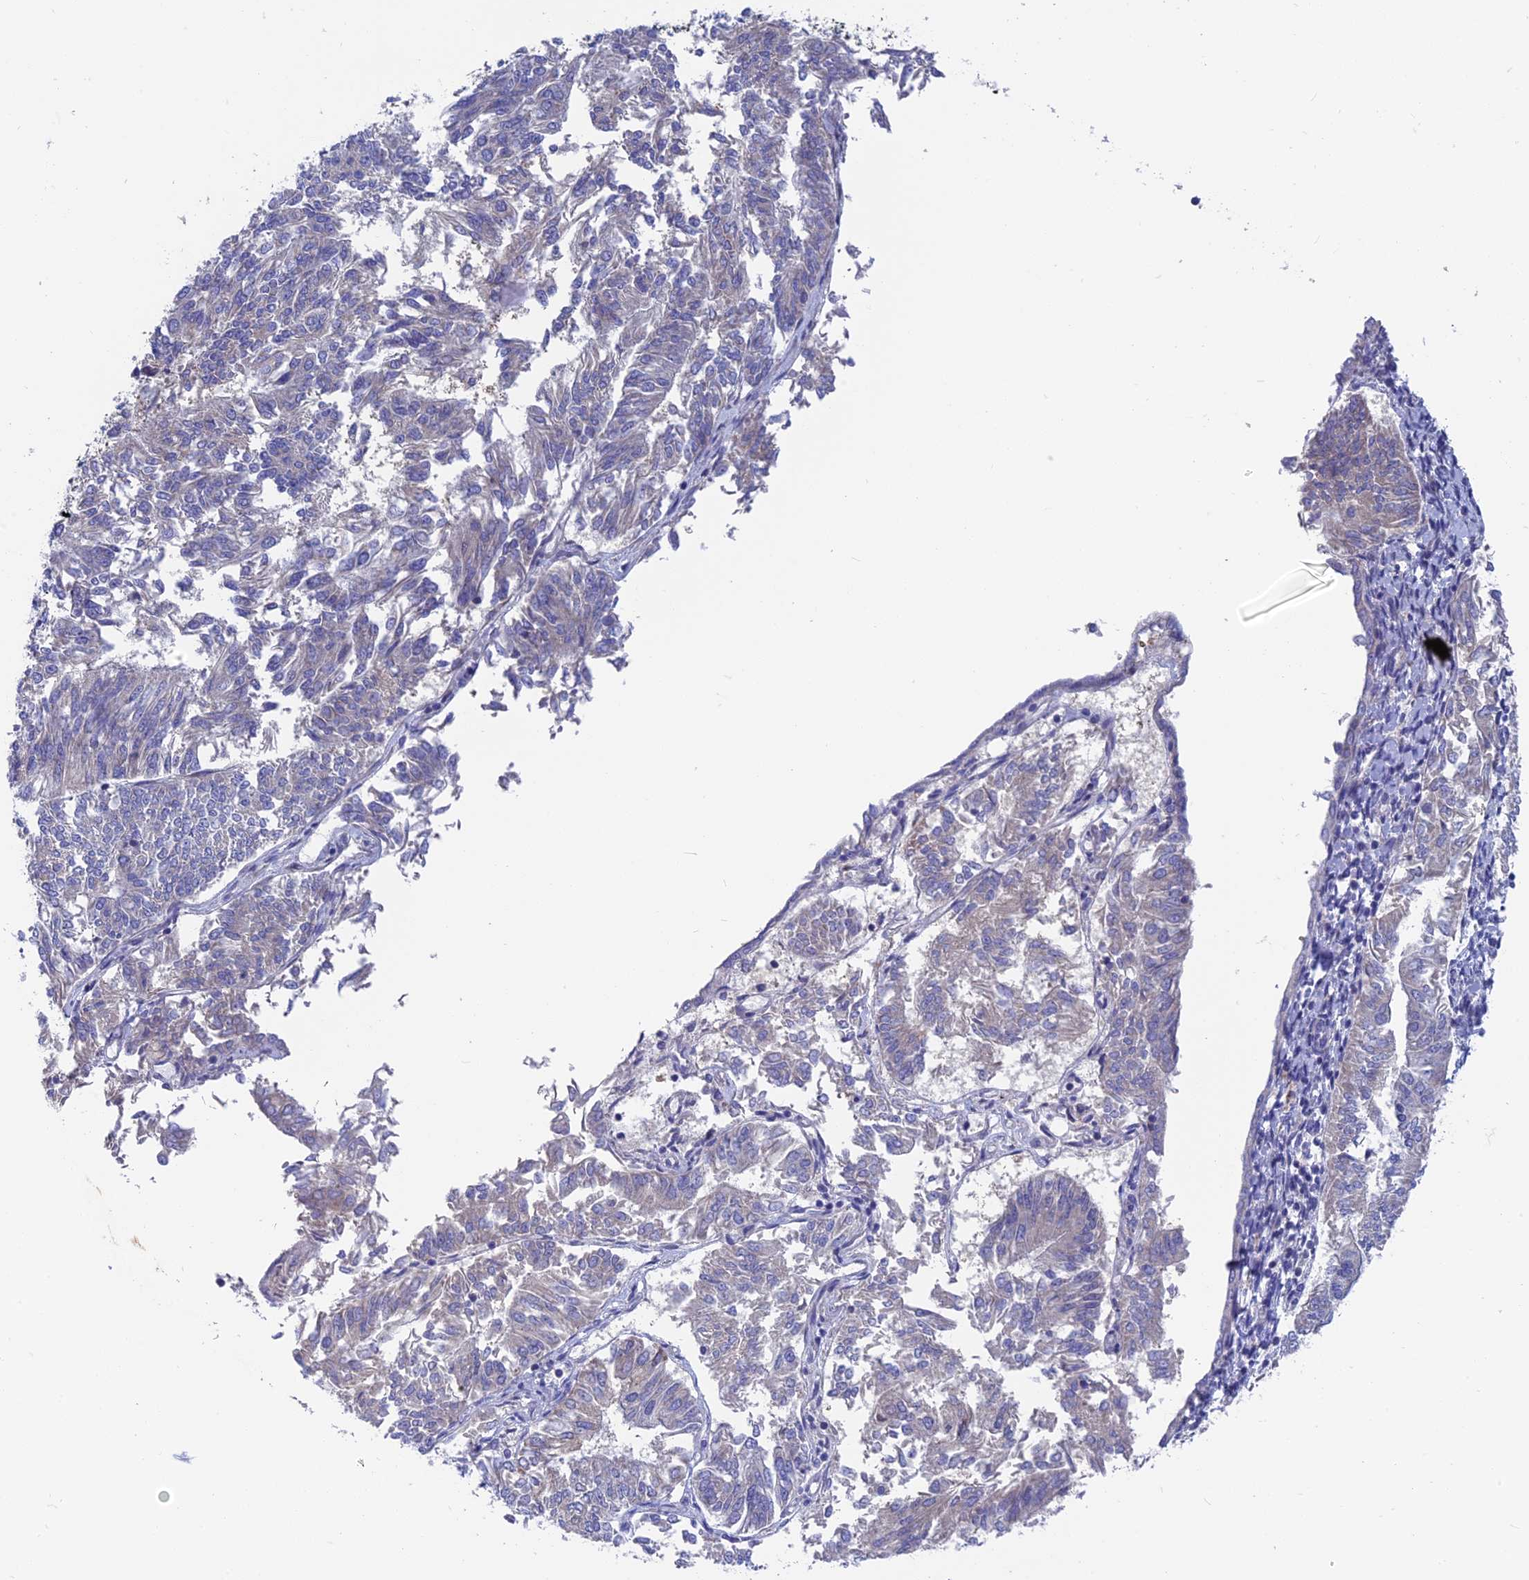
{"staining": {"intensity": "negative", "quantity": "none", "location": "none"}, "tissue": "endometrial cancer", "cell_type": "Tumor cells", "image_type": "cancer", "snomed": [{"axis": "morphology", "description": "Adenocarcinoma, NOS"}, {"axis": "topography", "description": "Endometrium"}], "caption": "The IHC image has no significant expression in tumor cells of endometrial adenocarcinoma tissue.", "gene": "AK4", "patient": {"sex": "female", "age": 58}}